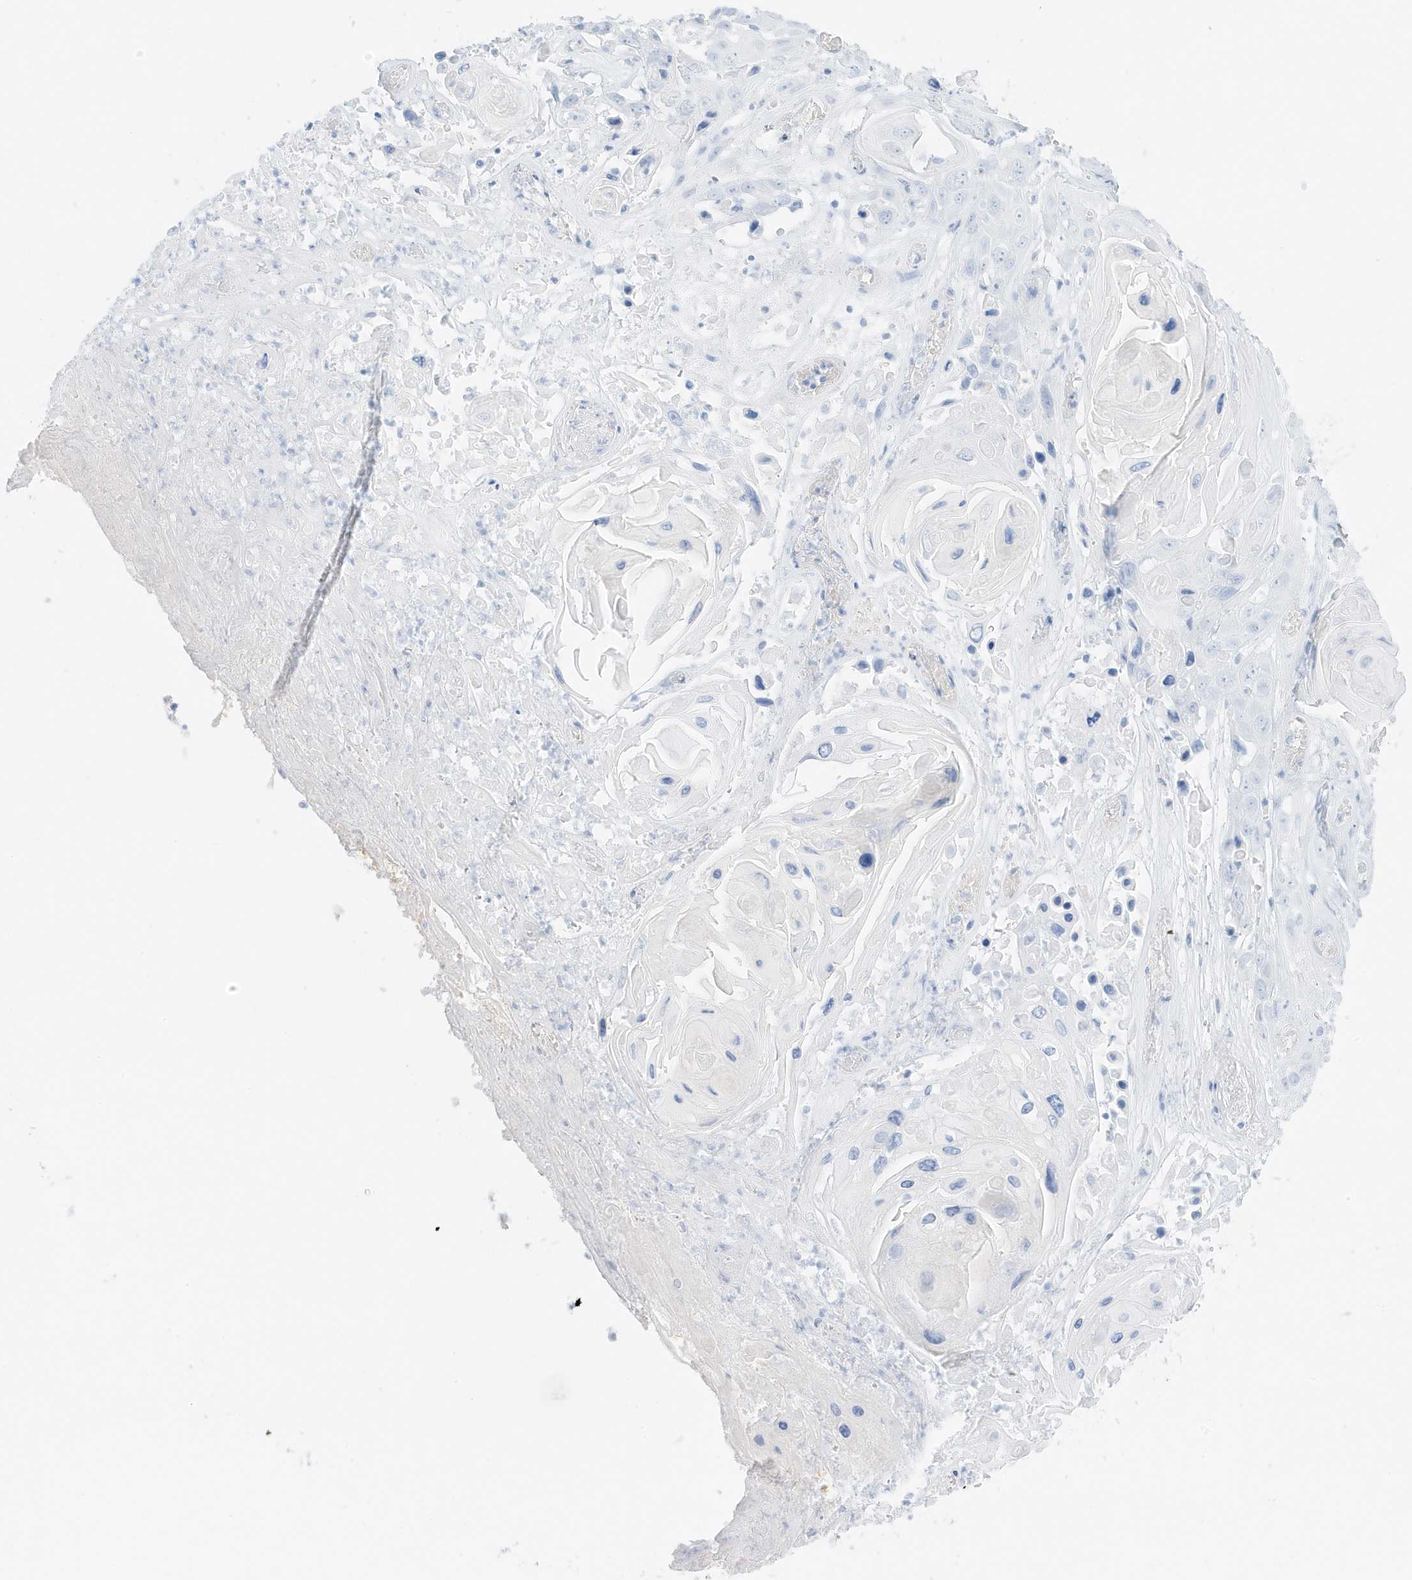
{"staining": {"intensity": "negative", "quantity": "none", "location": "none"}, "tissue": "skin cancer", "cell_type": "Tumor cells", "image_type": "cancer", "snomed": [{"axis": "morphology", "description": "Squamous cell carcinoma, NOS"}, {"axis": "topography", "description": "Skin"}], "caption": "Tumor cells are negative for brown protein staining in skin cancer (squamous cell carcinoma).", "gene": "SLC22A13", "patient": {"sex": "male", "age": 55}}